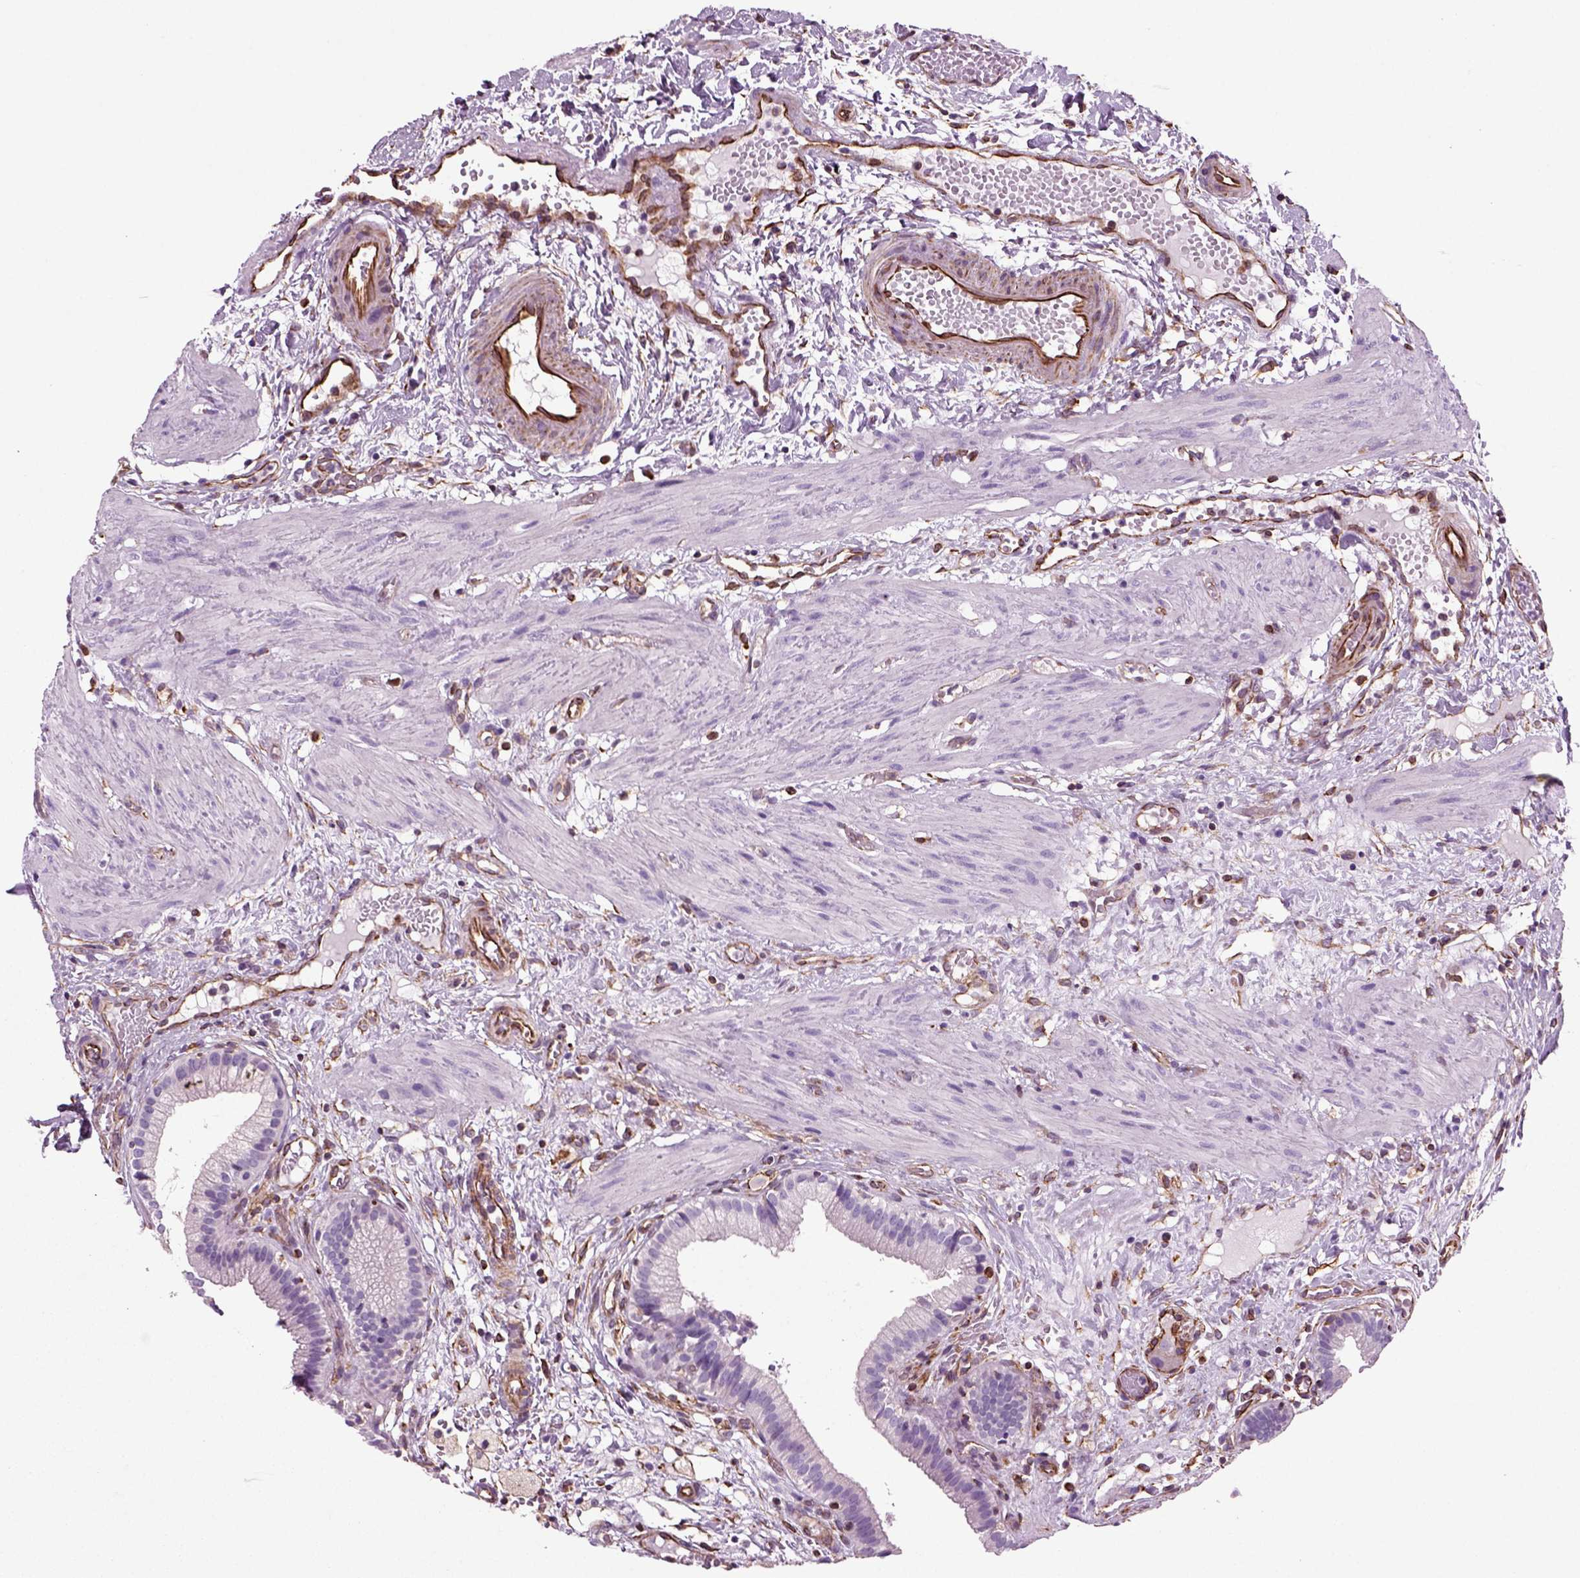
{"staining": {"intensity": "negative", "quantity": "none", "location": "none"}, "tissue": "gallbladder", "cell_type": "Glandular cells", "image_type": "normal", "snomed": [{"axis": "morphology", "description": "Normal tissue, NOS"}, {"axis": "topography", "description": "Gallbladder"}], "caption": "Protein analysis of normal gallbladder shows no significant expression in glandular cells.", "gene": "ACER3", "patient": {"sex": "female", "age": 24}}